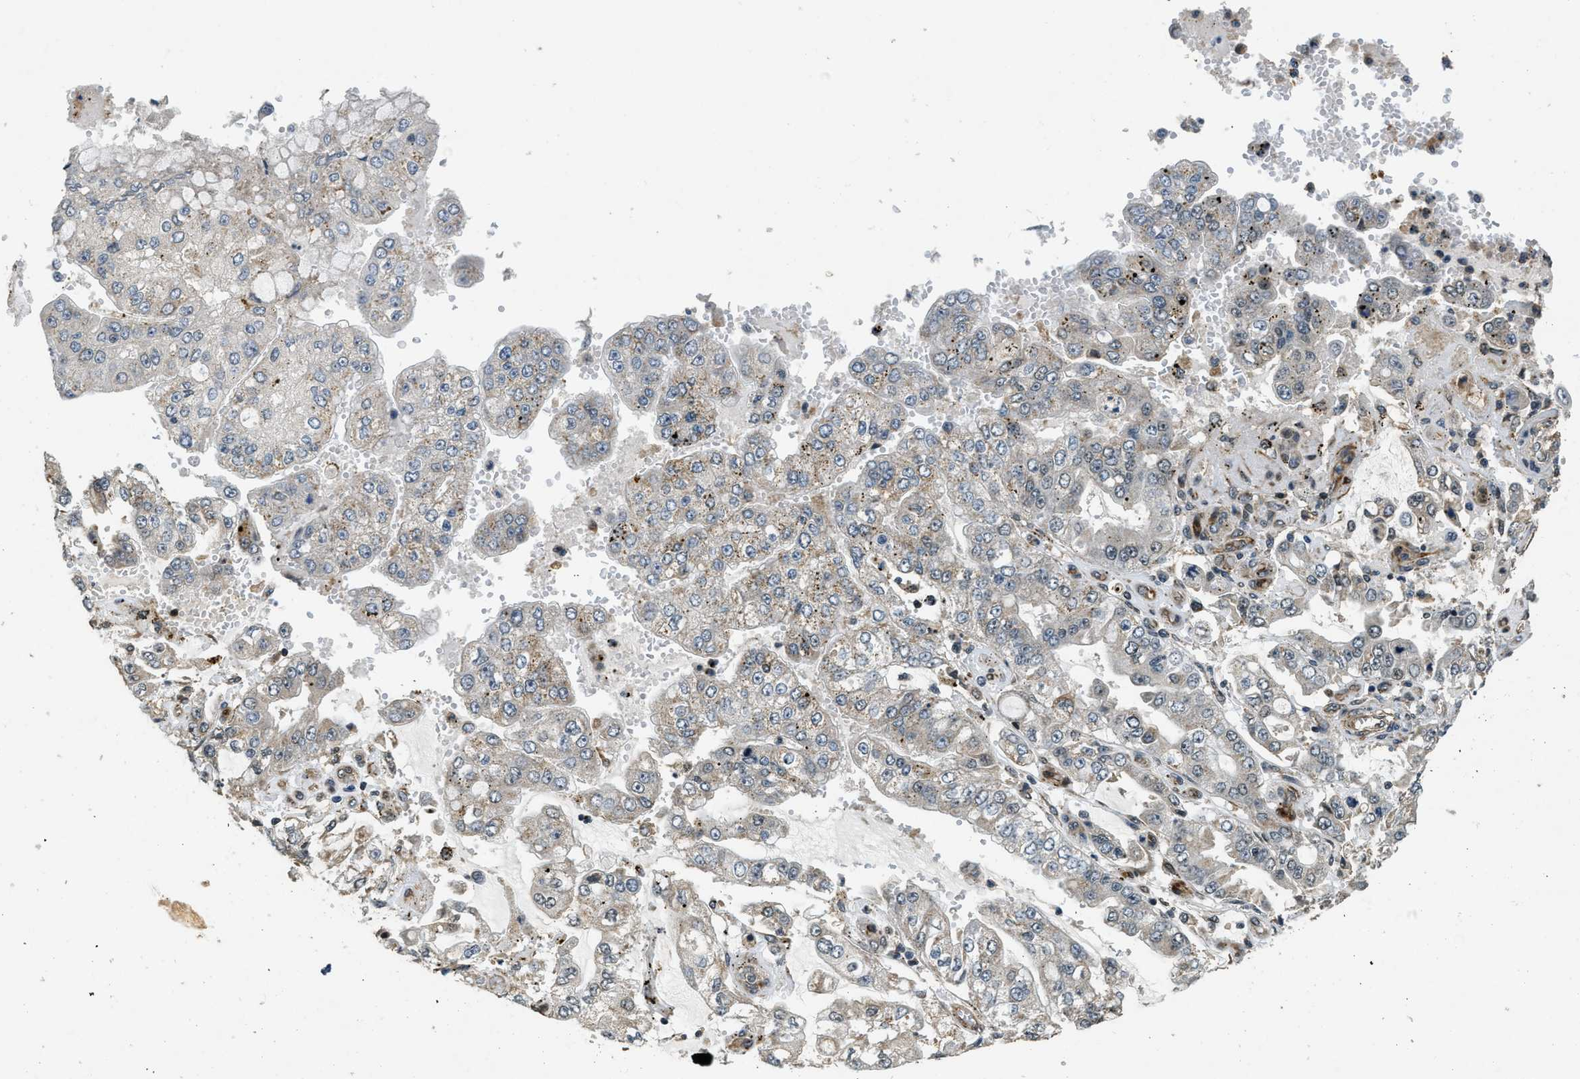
{"staining": {"intensity": "weak", "quantity": ">75%", "location": "cytoplasmic/membranous"}, "tissue": "stomach cancer", "cell_type": "Tumor cells", "image_type": "cancer", "snomed": [{"axis": "morphology", "description": "Adenocarcinoma, NOS"}, {"axis": "topography", "description": "Stomach"}], "caption": "Weak cytoplasmic/membranous positivity is identified in approximately >75% of tumor cells in stomach cancer (adenocarcinoma). (brown staining indicates protein expression, while blue staining denotes nuclei).", "gene": "MED21", "patient": {"sex": "male", "age": 76}}